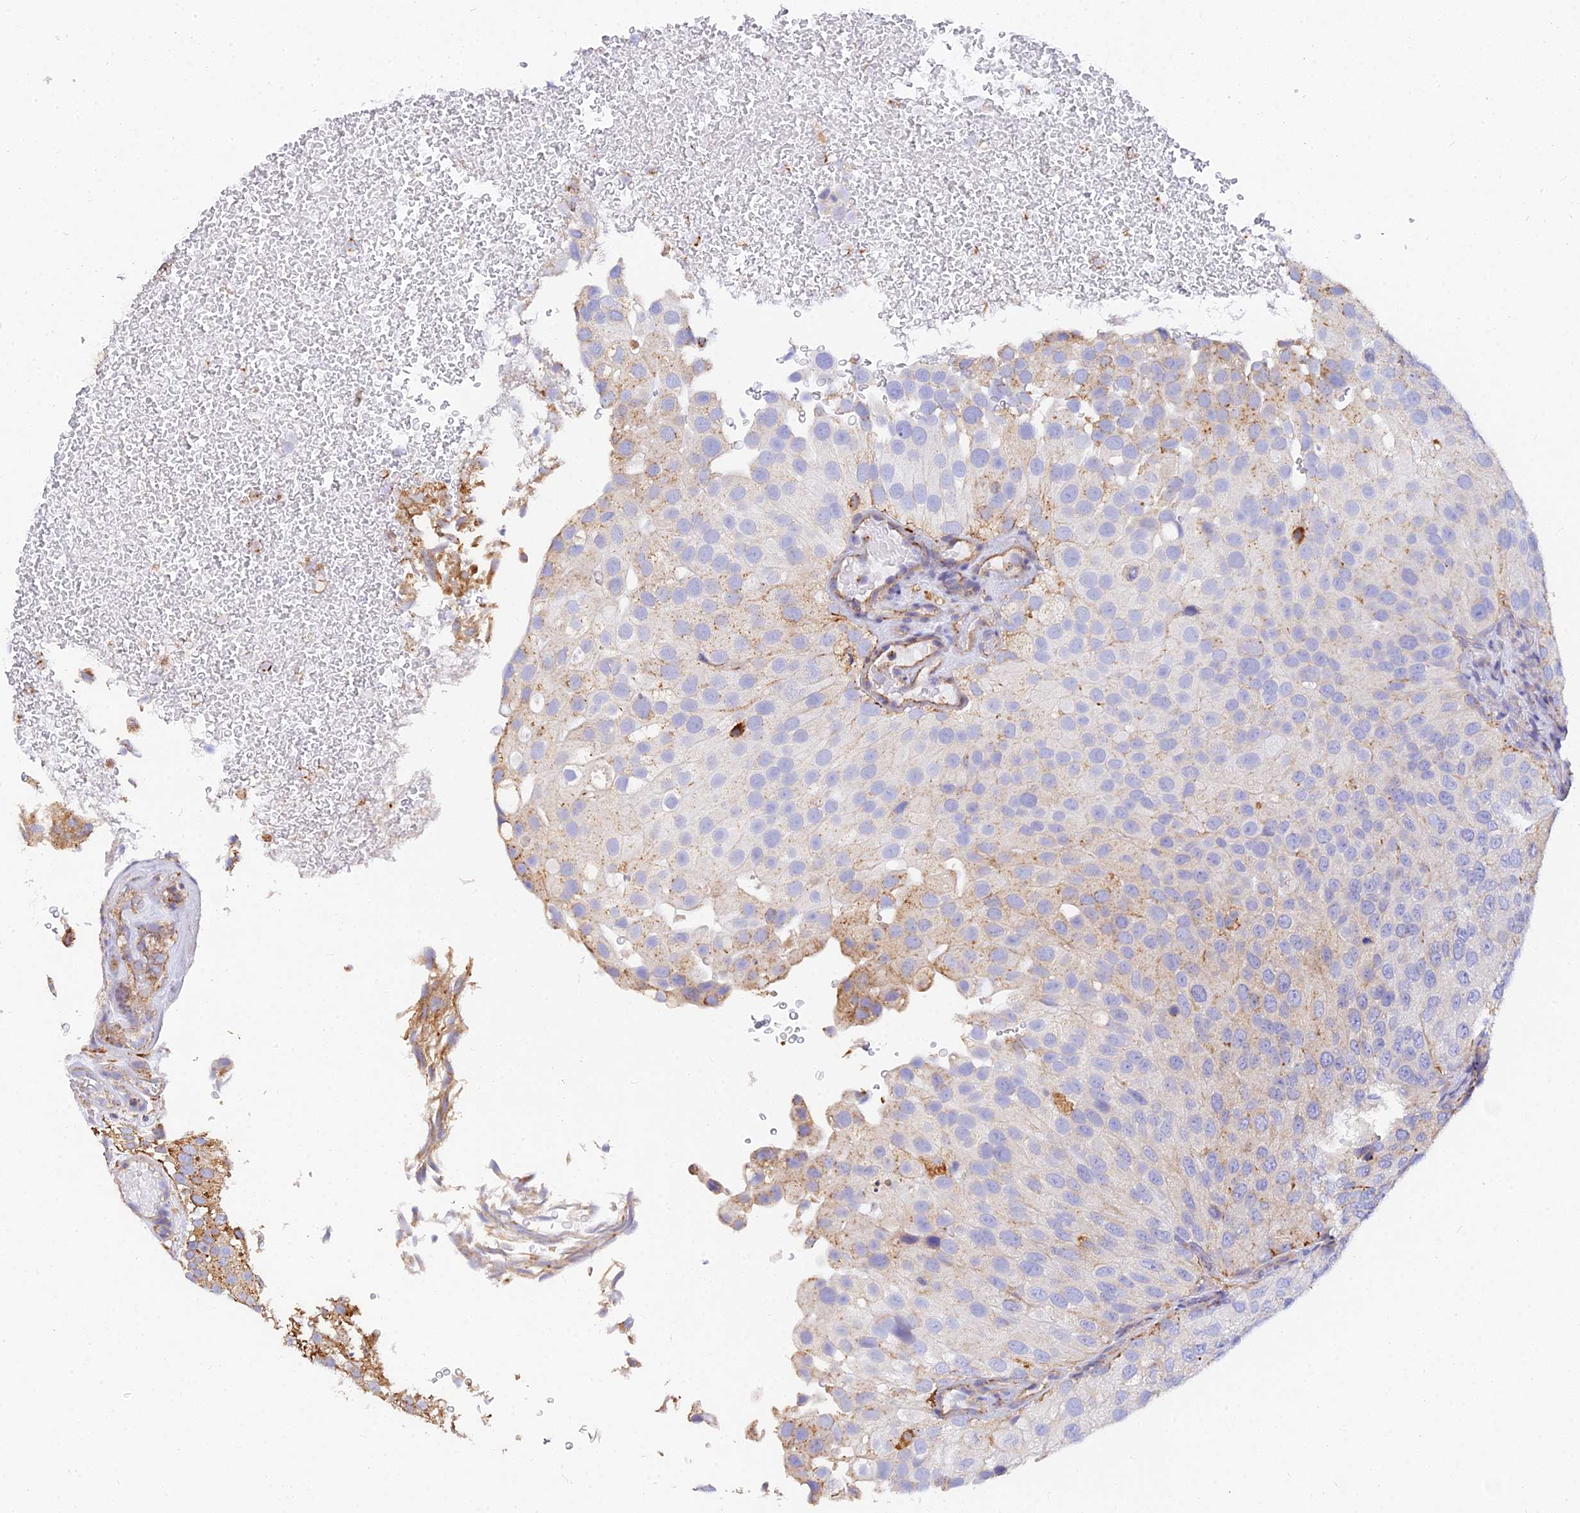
{"staining": {"intensity": "moderate", "quantity": "<25%", "location": "cytoplasmic/membranous"}, "tissue": "urothelial cancer", "cell_type": "Tumor cells", "image_type": "cancer", "snomed": [{"axis": "morphology", "description": "Urothelial carcinoma, Low grade"}, {"axis": "topography", "description": "Urinary bladder"}], "caption": "Brown immunohistochemical staining in human urothelial cancer demonstrates moderate cytoplasmic/membranous staining in approximately <25% of tumor cells. The staining was performed using DAB to visualize the protein expression in brown, while the nuclei were stained in blue with hematoxylin (Magnification: 20x).", "gene": "ARL8B", "patient": {"sex": "male", "age": 78}}